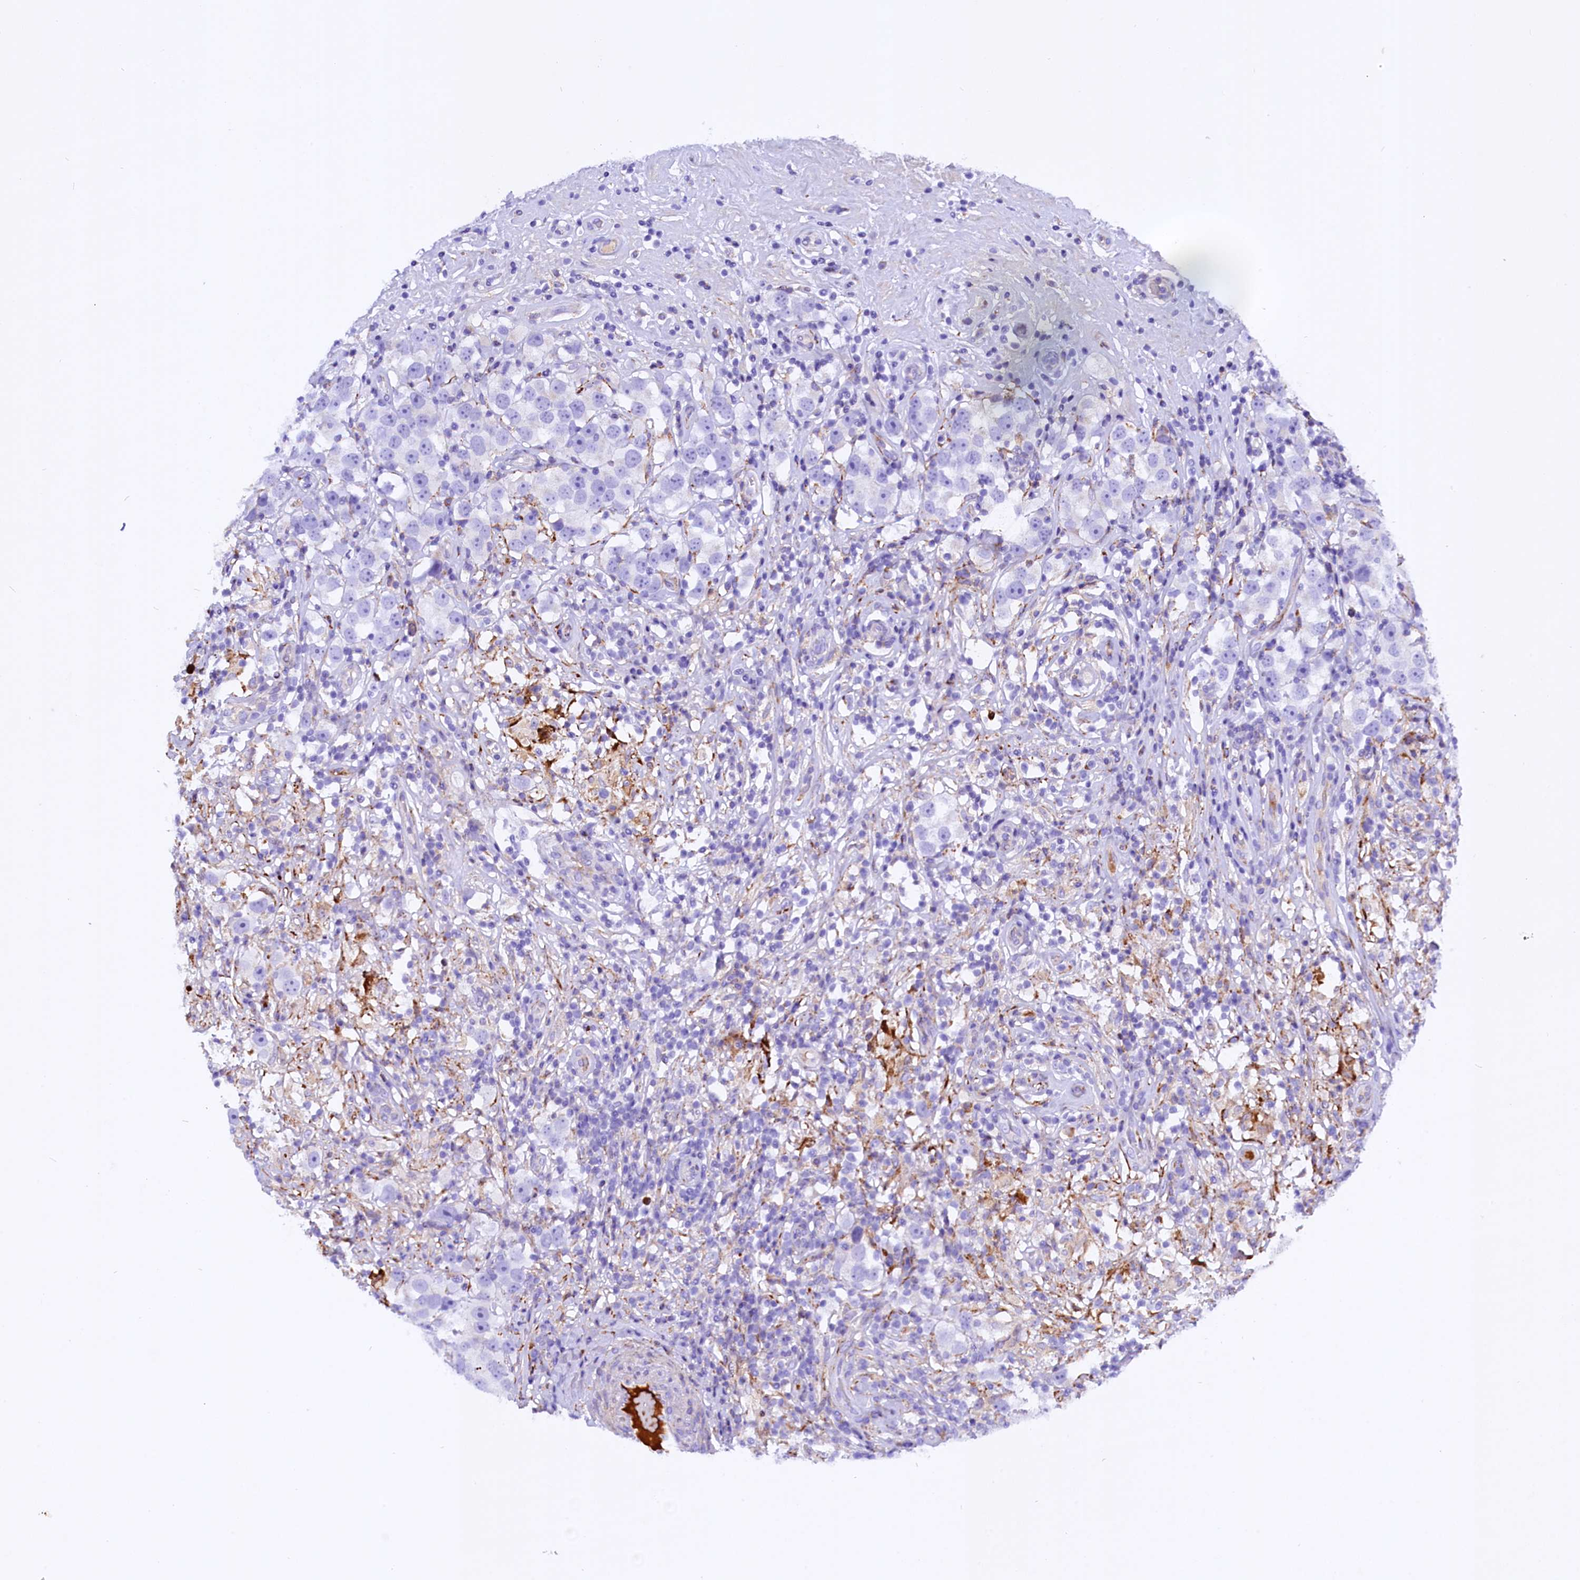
{"staining": {"intensity": "negative", "quantity": "none", "location": "none"}, "tissue": "testis cancer", "cell_type": "Tumor cells", "image_type": "cancer", "snomed": [{"axis": "morphology", "description": "Seminoma, NOS"}, {"axis": "topography", "description": "Testis"}], "caption": "Image shows no protein staining in tumor cells of seminoma (testis) tissue.", "gene": "CMTR2", "patient": {"sex": "male", "age": 49}}